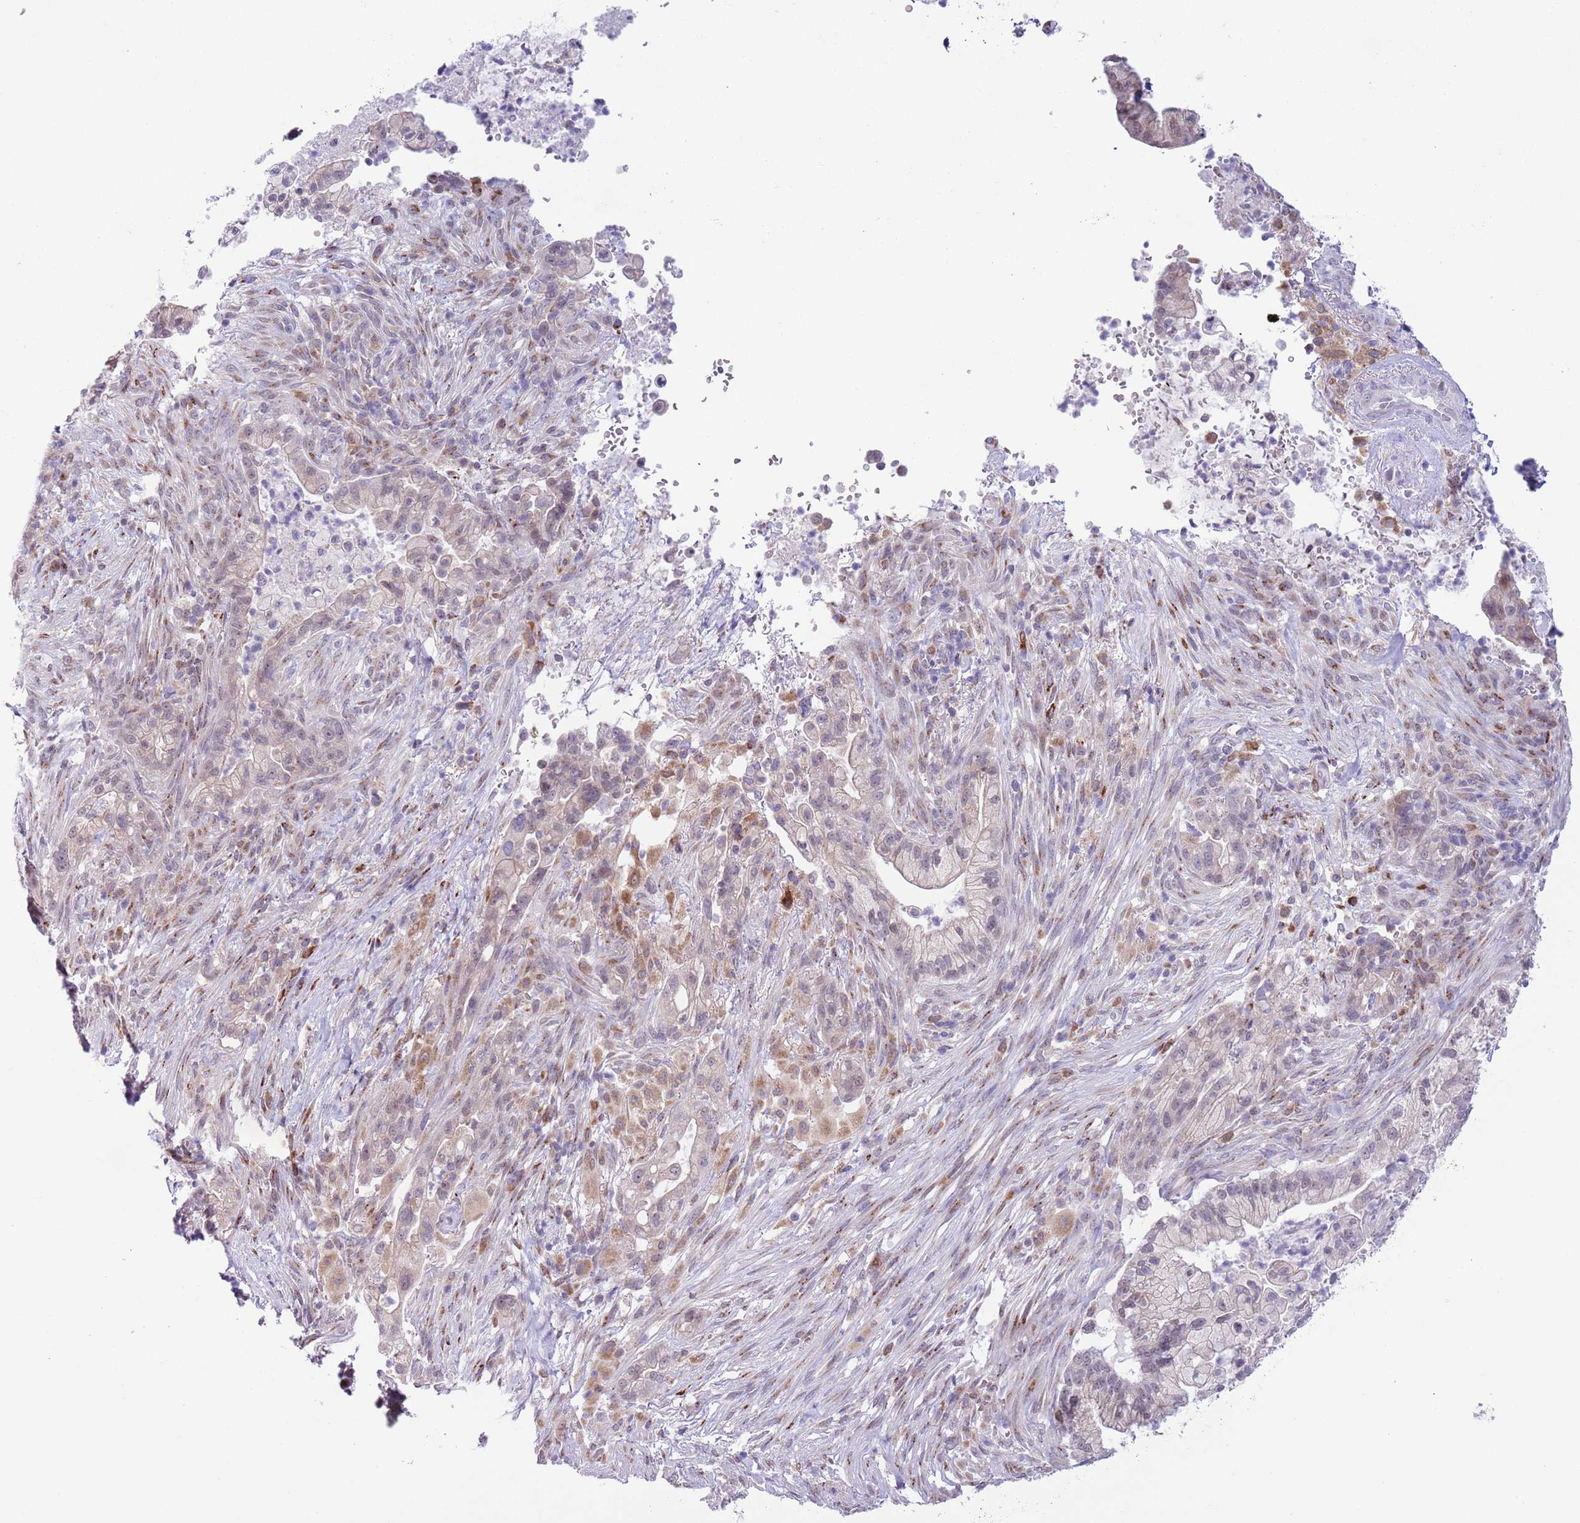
{"staining": {"intensity": "weak", "quantity": "25%-75%", "location": "cytoplasmic/membranous,nuclear"}, "tissue": "pancreatic cancer", "cell_type": "Tumor cells", "image_type": "cancer", "snomed": [{"axis": "morphology", "description": "Adenocarcinoma, NOS"}, {"axis": "topography", "description": "Pancreas"}], "caption": "An immunohistochemistry micrograph of tumor tissue is shown. Protein staining in brown highlights weak cytoplasmic/membranous and nuclear positivity in adenocarcinoma (pancreatic) within tumor cells.", "gene": "ZNF576", "patient": {"sex": "male", "age": 44}}